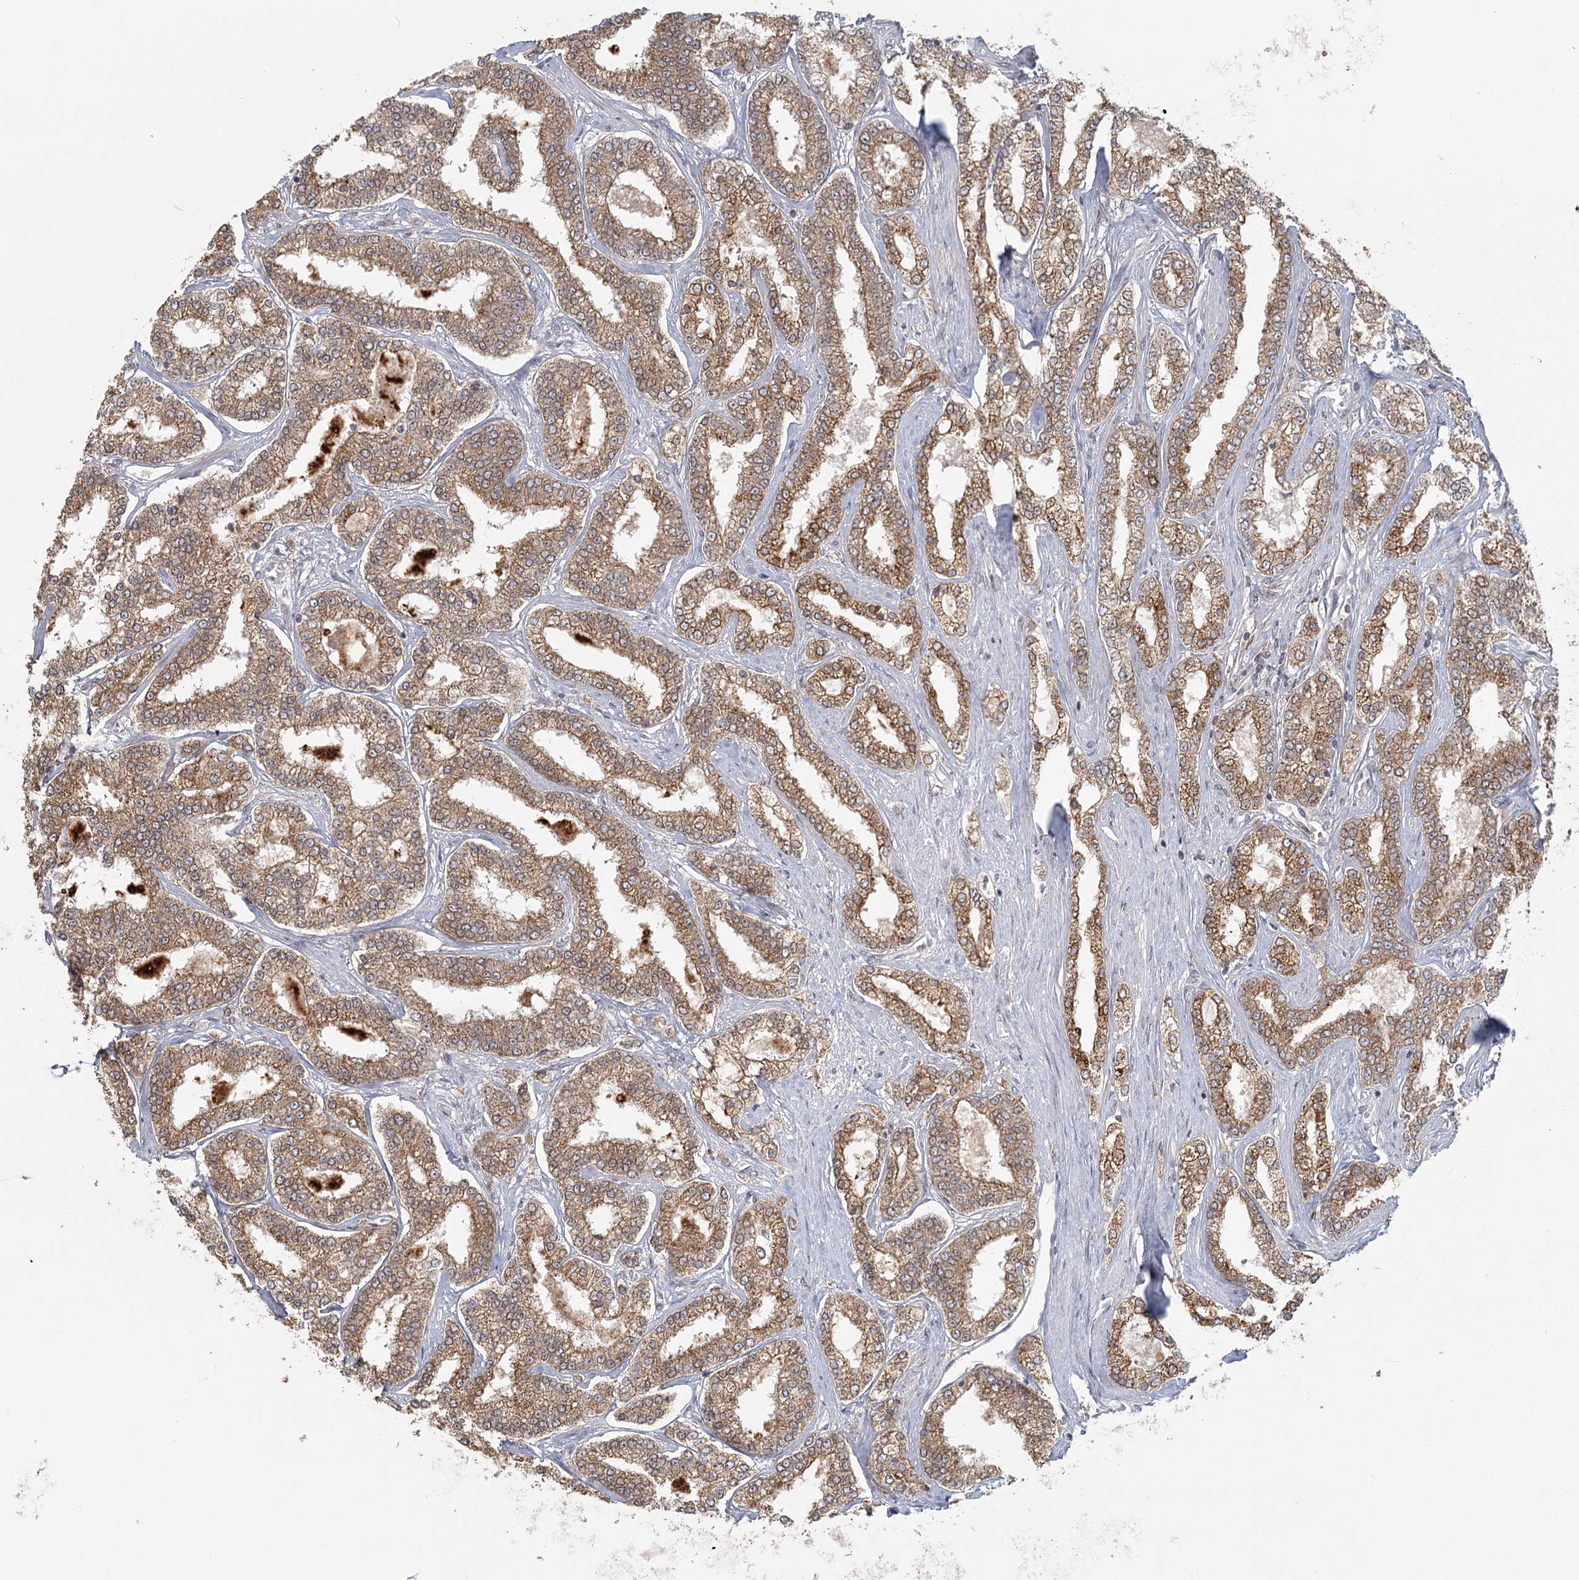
{"staining": {"intensity": "moderate", "quantity": ">75%", "location": "cytoplasmic/membranous"}, "tissue": "prostate cancer", "cell_type": "Tumor cells", "image_type": "cancer", "snomed": [{"axis": "morphology", "description": "Normal tissue, NOS"}, {"axis": "morphology", "description": "Adenocarcinoma, High grade"}, {"axis": "topography", "description": "Prostate"}], "caption": "Protein staining shows moderate cytoplasmic/membranous staining in about >75% of tumor cells in prostate cancer. The protein of interest is stained brown, and the nuclei are stained in blue (DAB (3,3'-diaminobenzidine) IHC with brightfield microscopy, high magnification).", "gene": "LACTB", "patient": {"sex": "male", "age": 83}}